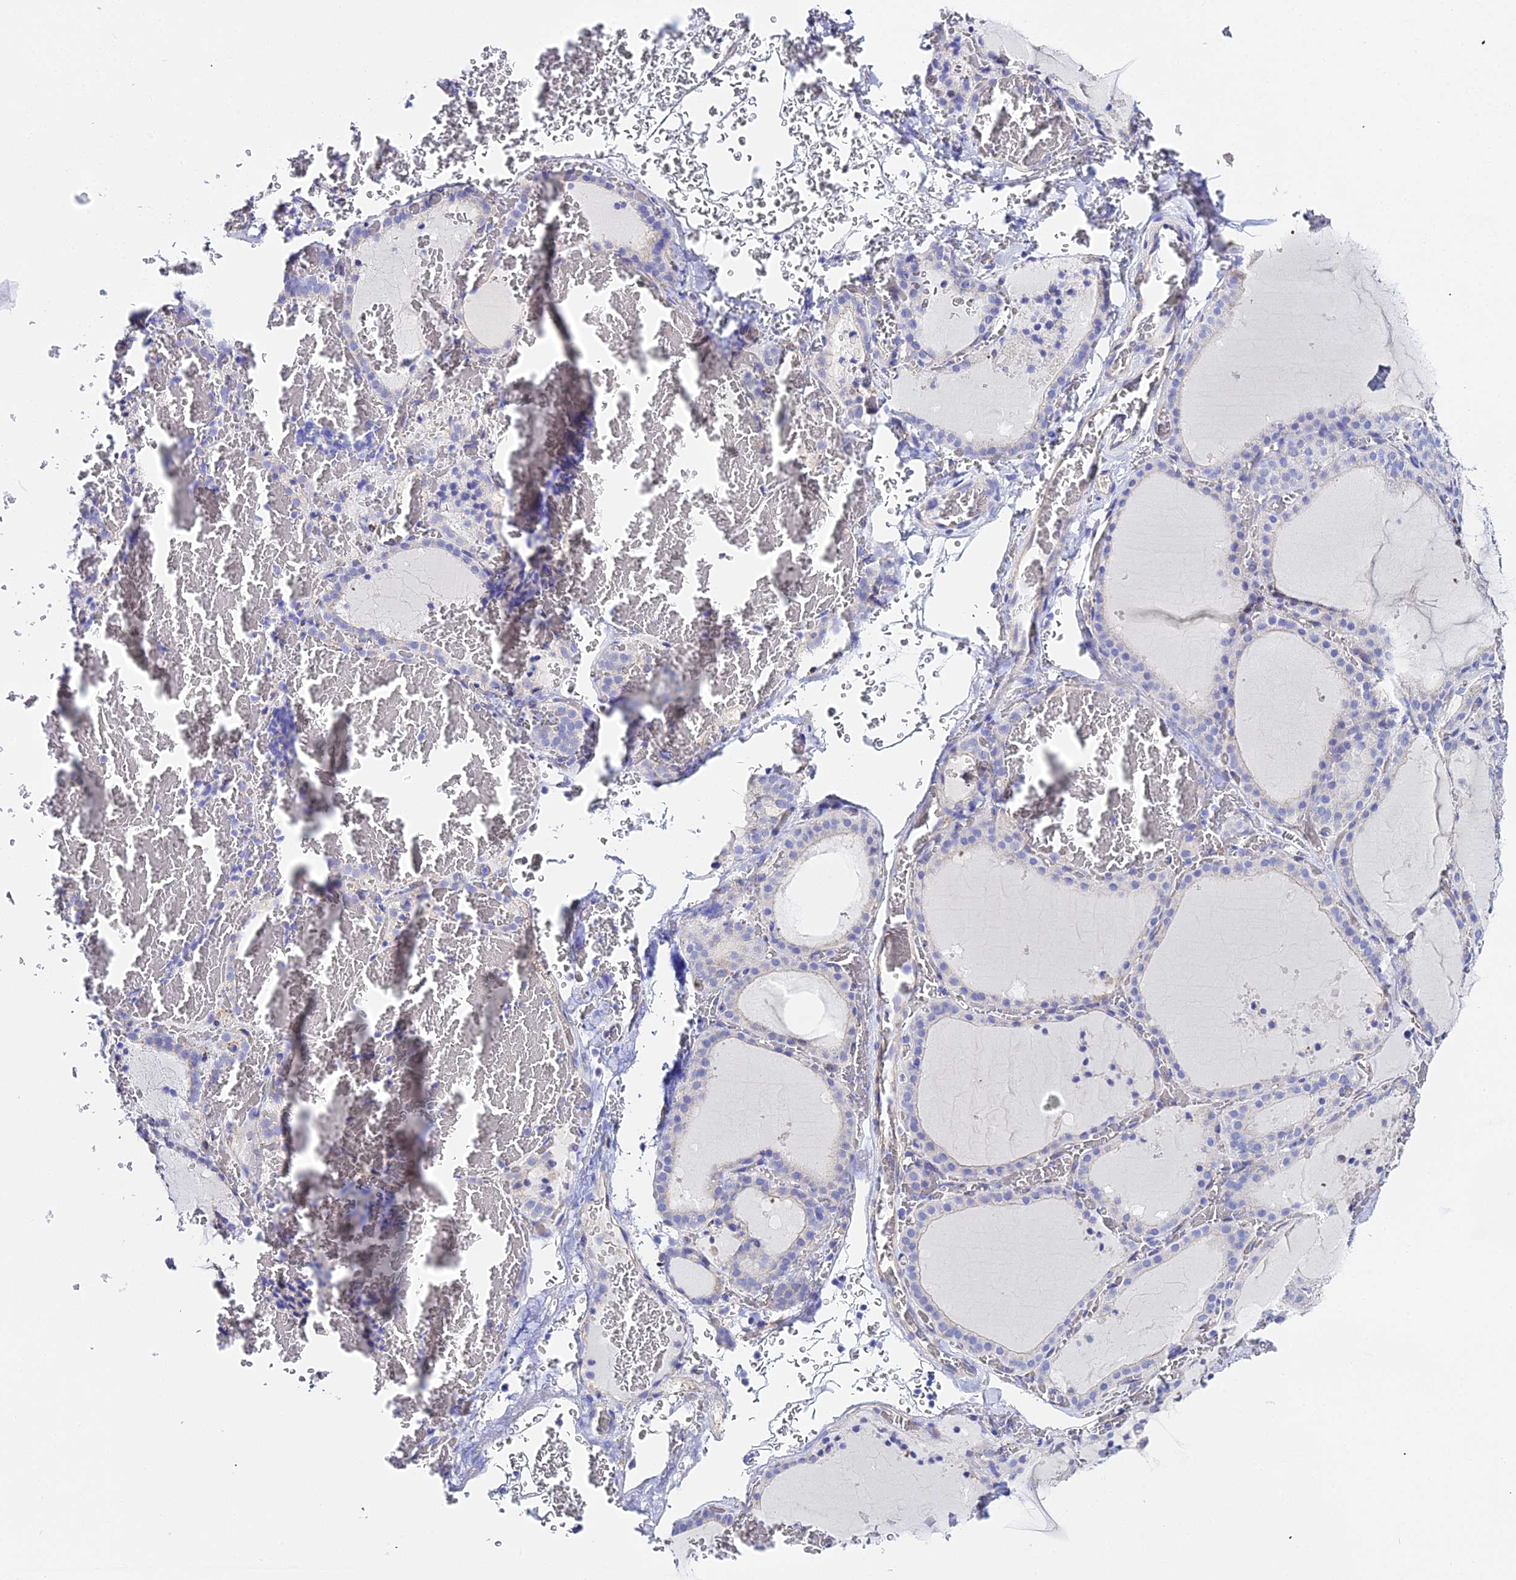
{"staining": {"intensity": "negative", "quantity": "none", "location": "none"}, "tissue": "thyroid gland", "cell_type": "Glandular cells", "image_type": "normal", "snomed": [{"axis": "morphology", "description": "Normal tissue, NOS"}, {"axis": "topography", "description": "Thyroid gland"}], "caption": "DAB (3,3'-diaminobenzidine) immunohistochemical staining of unremarkable human thyroid gland reveals no significant staining in glandular cells.", "gene": "CFAP45", "patient": {"sex": "female", "age": 39}}